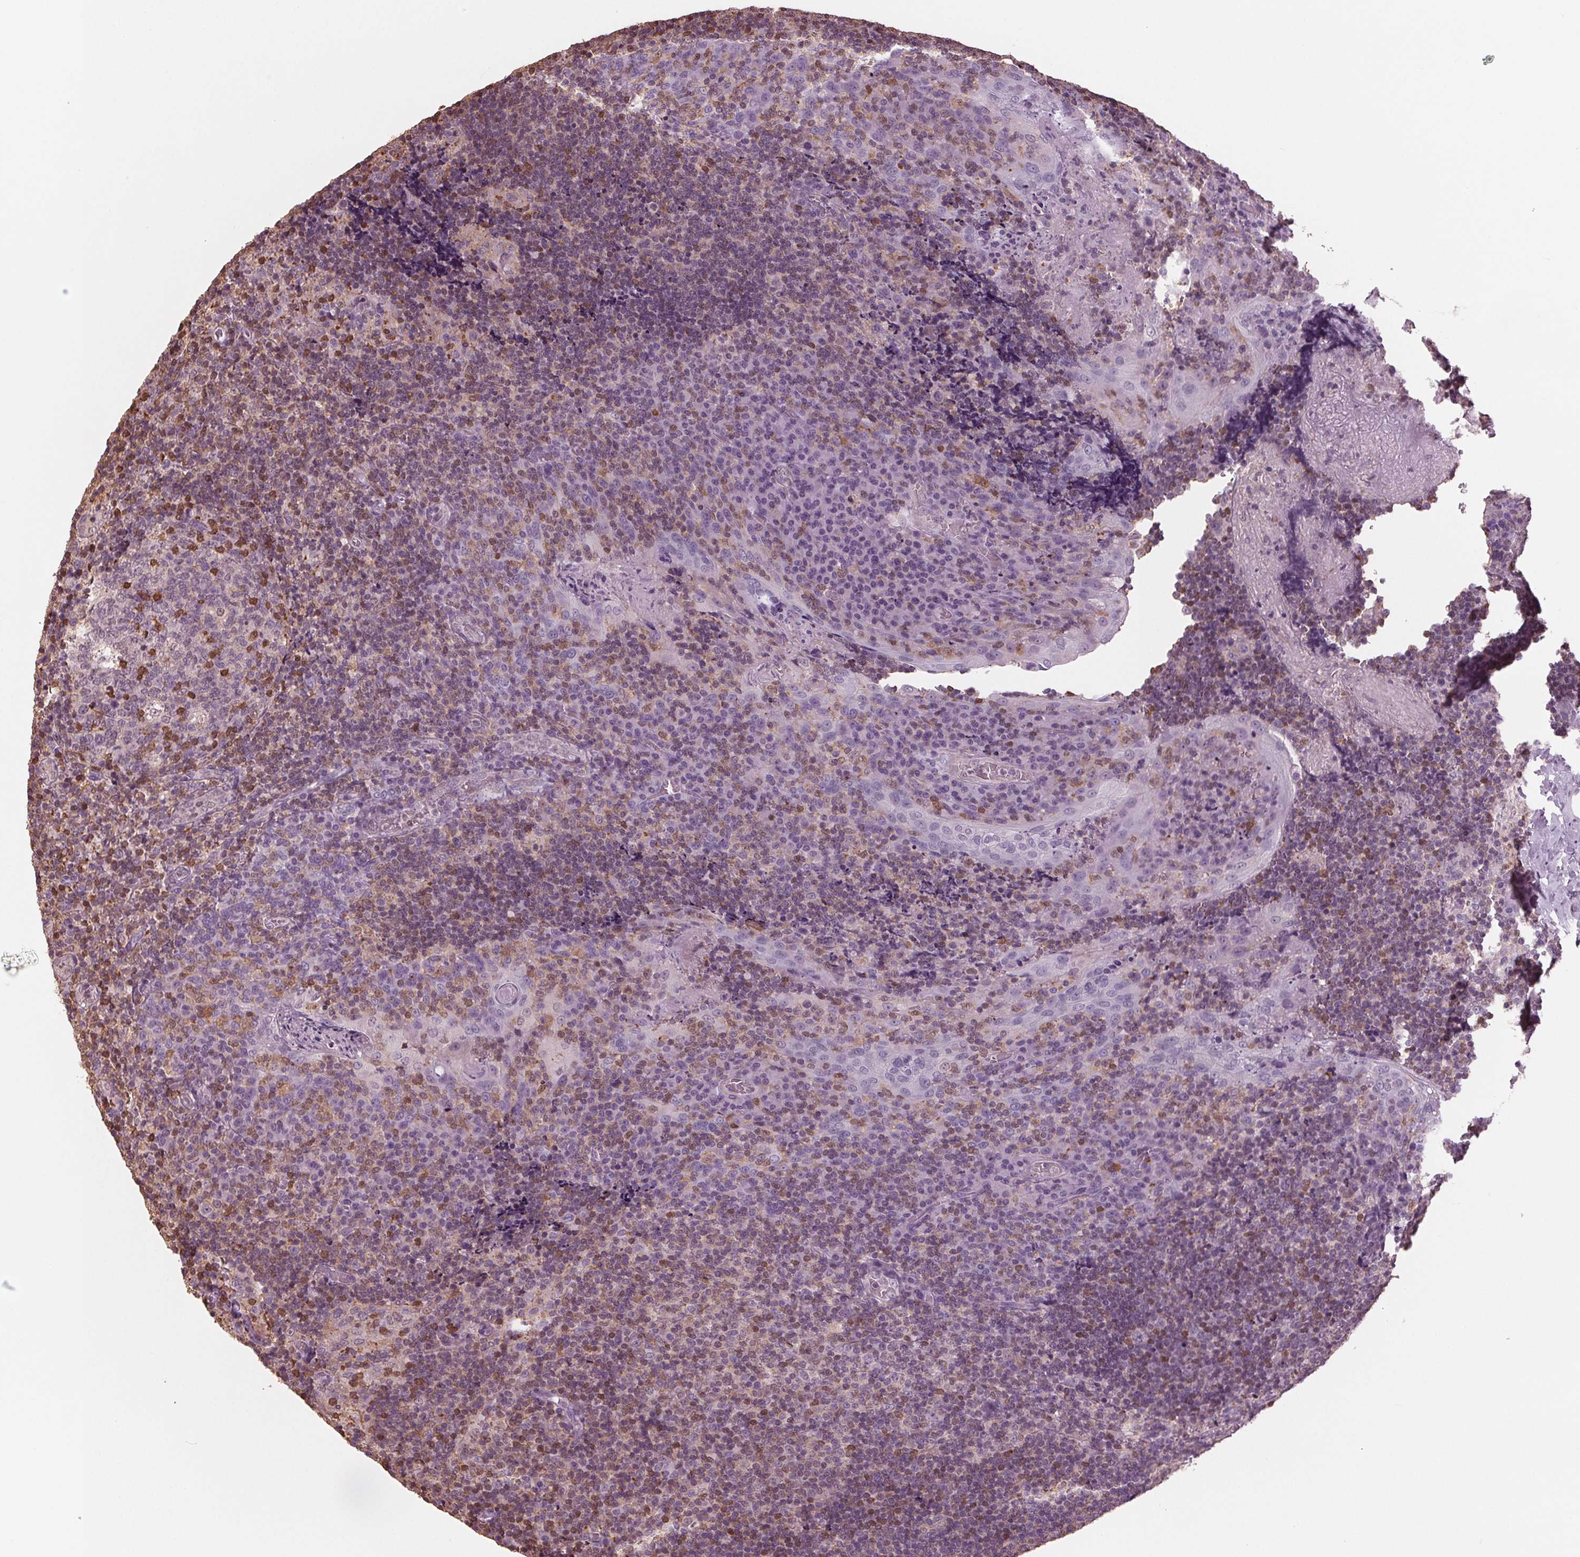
{"staining": {"intensity": "moderate", "quantity": "<25%", "location": "cytoplasmic/membranous,nuclear"}, "tissue": "tonsil", "cell_type": "Germinal center cells", "image_type": "normal", "snomed": [{"axis": "morphology", "description": "Normal tissue, NOS"}, {"axis": "topography", "description": "Tonsil"}], "caption": "Human tonsil stained with a brown dye demonstrates moderate cytoplasmic/membranous,nuclear positive staining in approximately <25% of germinal center cells.", "gene": "BTLA", "patient": {"sex": "male", "age": 17}}